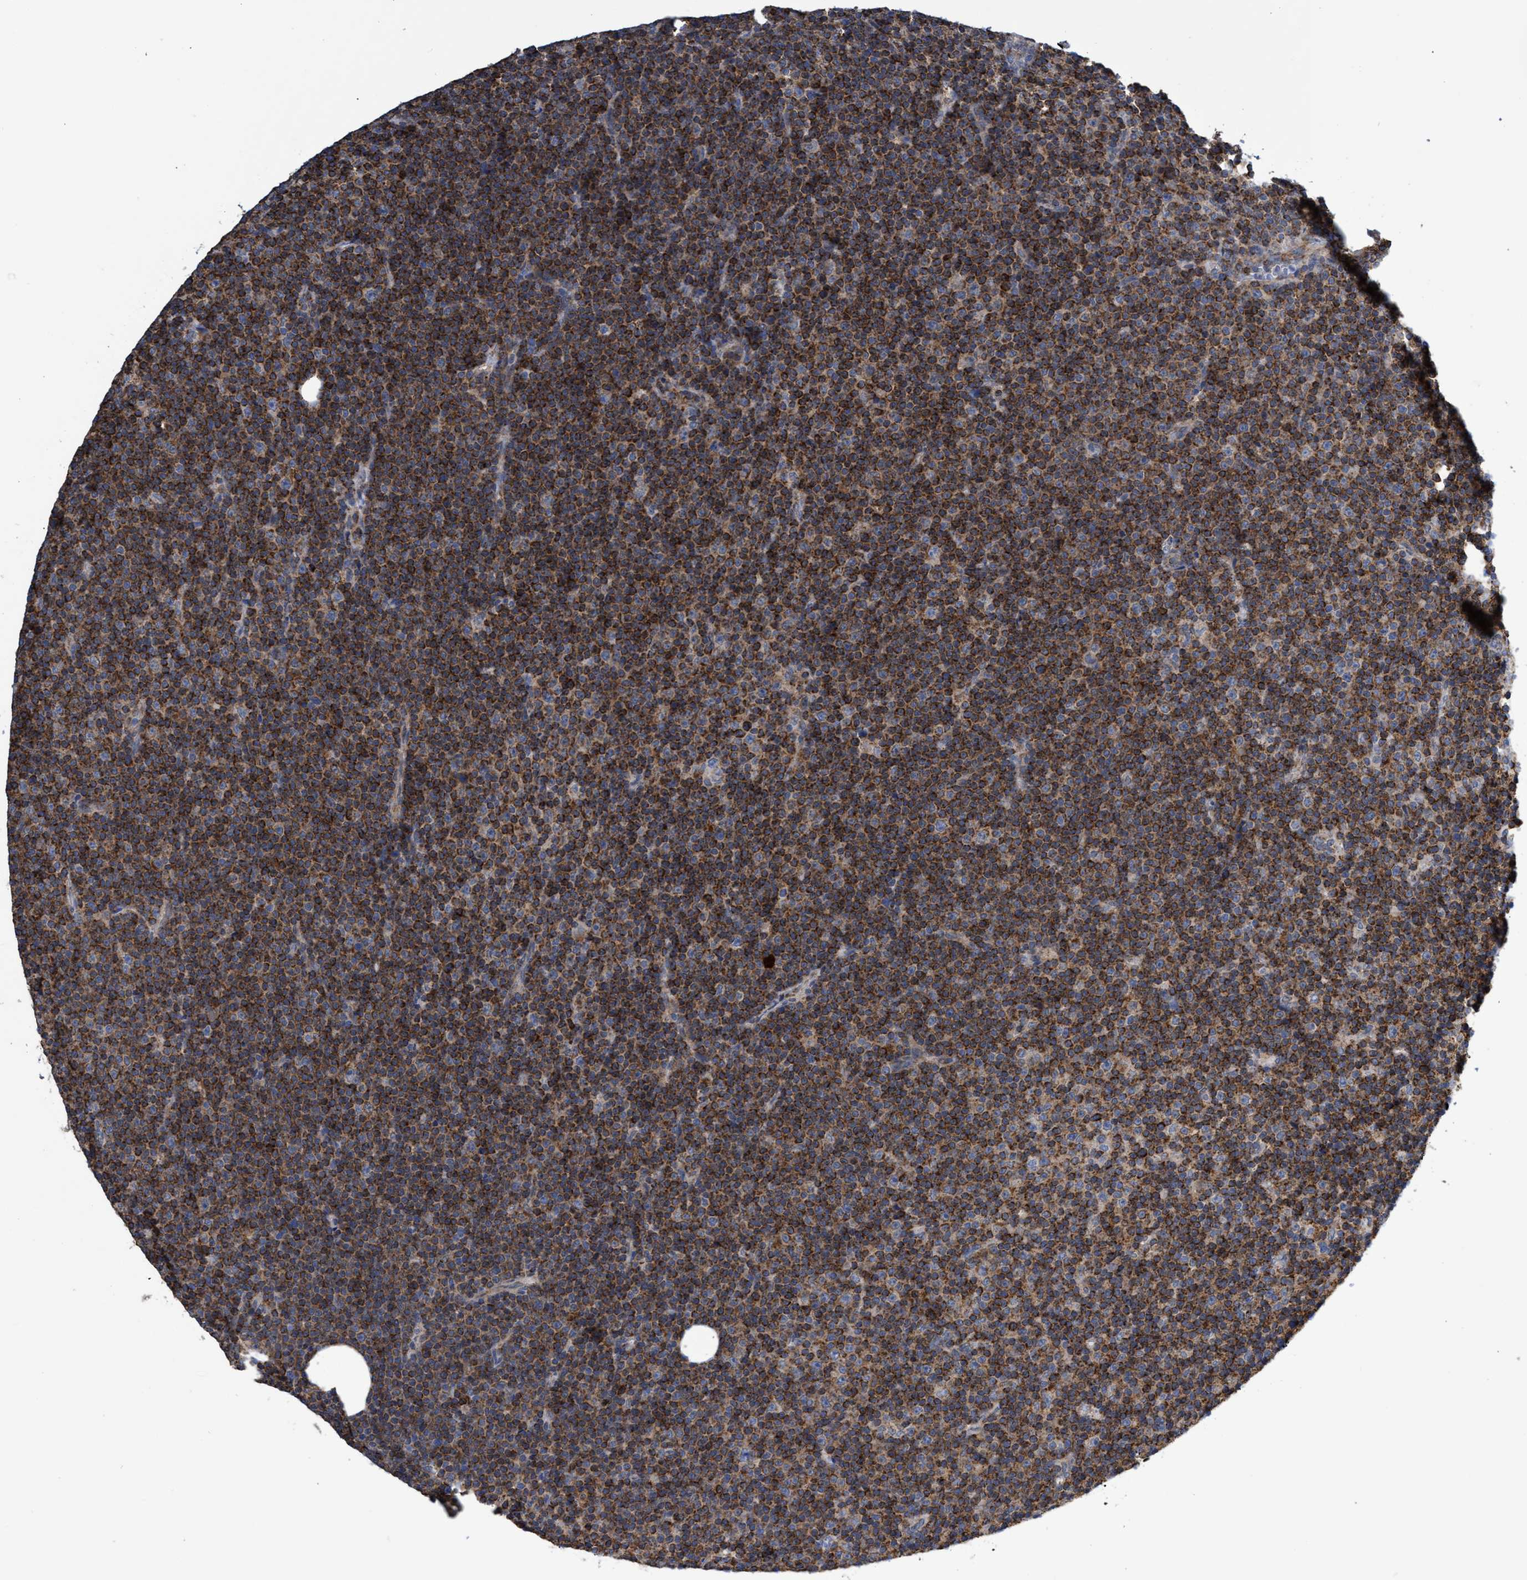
{"staining": {"intensity": "strong", "quantity": ">75%", "location": "cytoplasmic/membranous"}, "tissue": "lymphoma", "cell_type": "Tumor cells", "image_type": "cancer", "snomed": [{"axis": "morphology", "description": "Malignant lymphoma, non-Hodgkin's type, Low grade"}, {"axis": "topography", "description": "Lymph node"}], "caption": "Lymphoma stained with a protein marker demonstrates strong staining in tumor cells.", "gene": "CRYZ", "patient": {"sex": "female", "age": 67}}